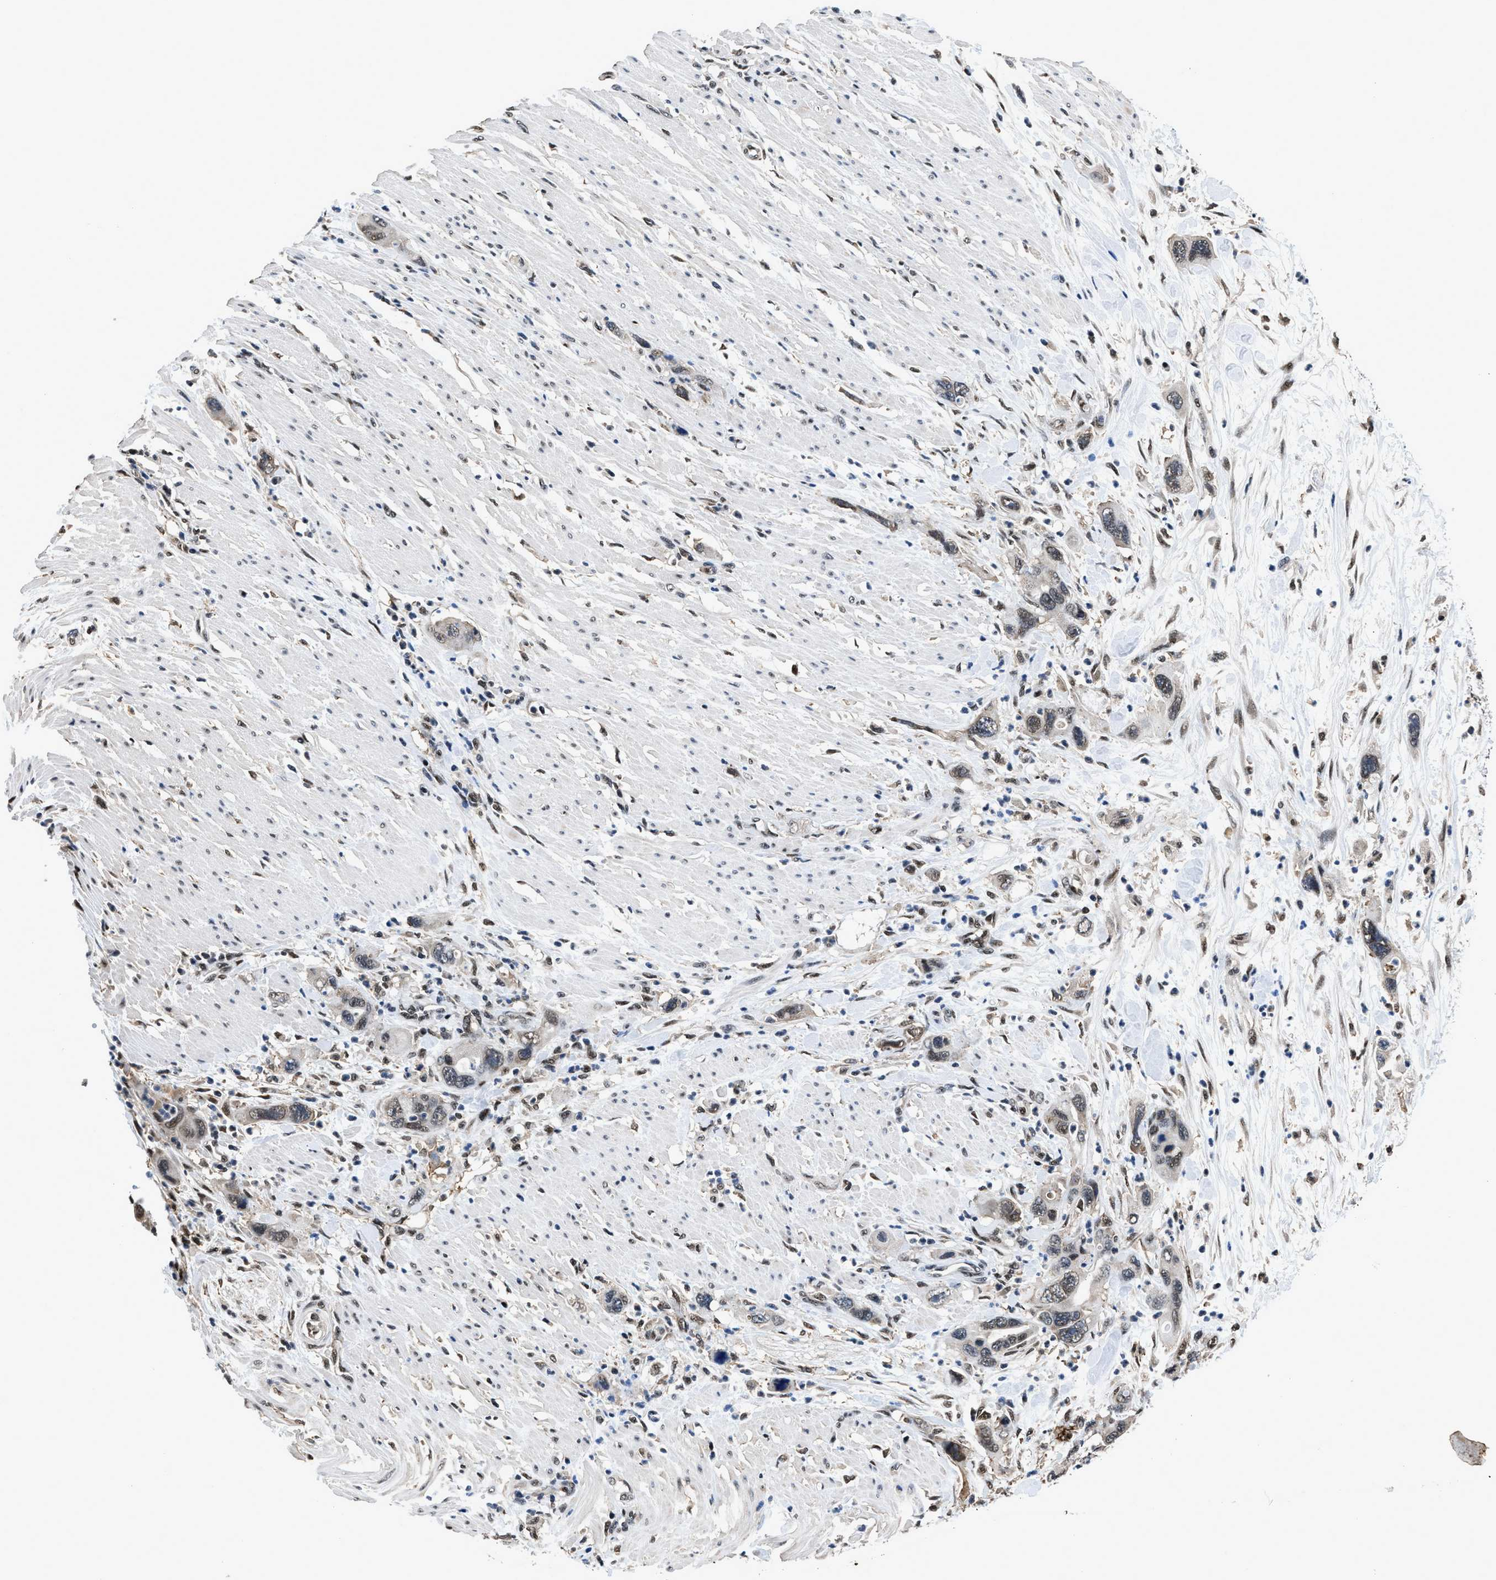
{"staining": {"intensity": "moderate", "quantity": "25%-75%", "location": "nuclear"}, "tissue": "pancreatic cancer", "cell_type": "Tumor cells", "image_type": "cancer", "snomed": [{"axis": "morphology", "description": "Normal tissue, NOS"}, {"axis": "morphology", "description": "Adenocarcinoma, NOS"}, {"axis": "topography", "description": "Pancreas"}], "caption": "Protein expression analysis of human pancreatic cancer (adenocarcinoma) reveals moderate nuclear staining in approximately 25%-75% of tumor cells.", "gene": "HNRNPH2", "patient": {"sex": "female", "age": 71}}